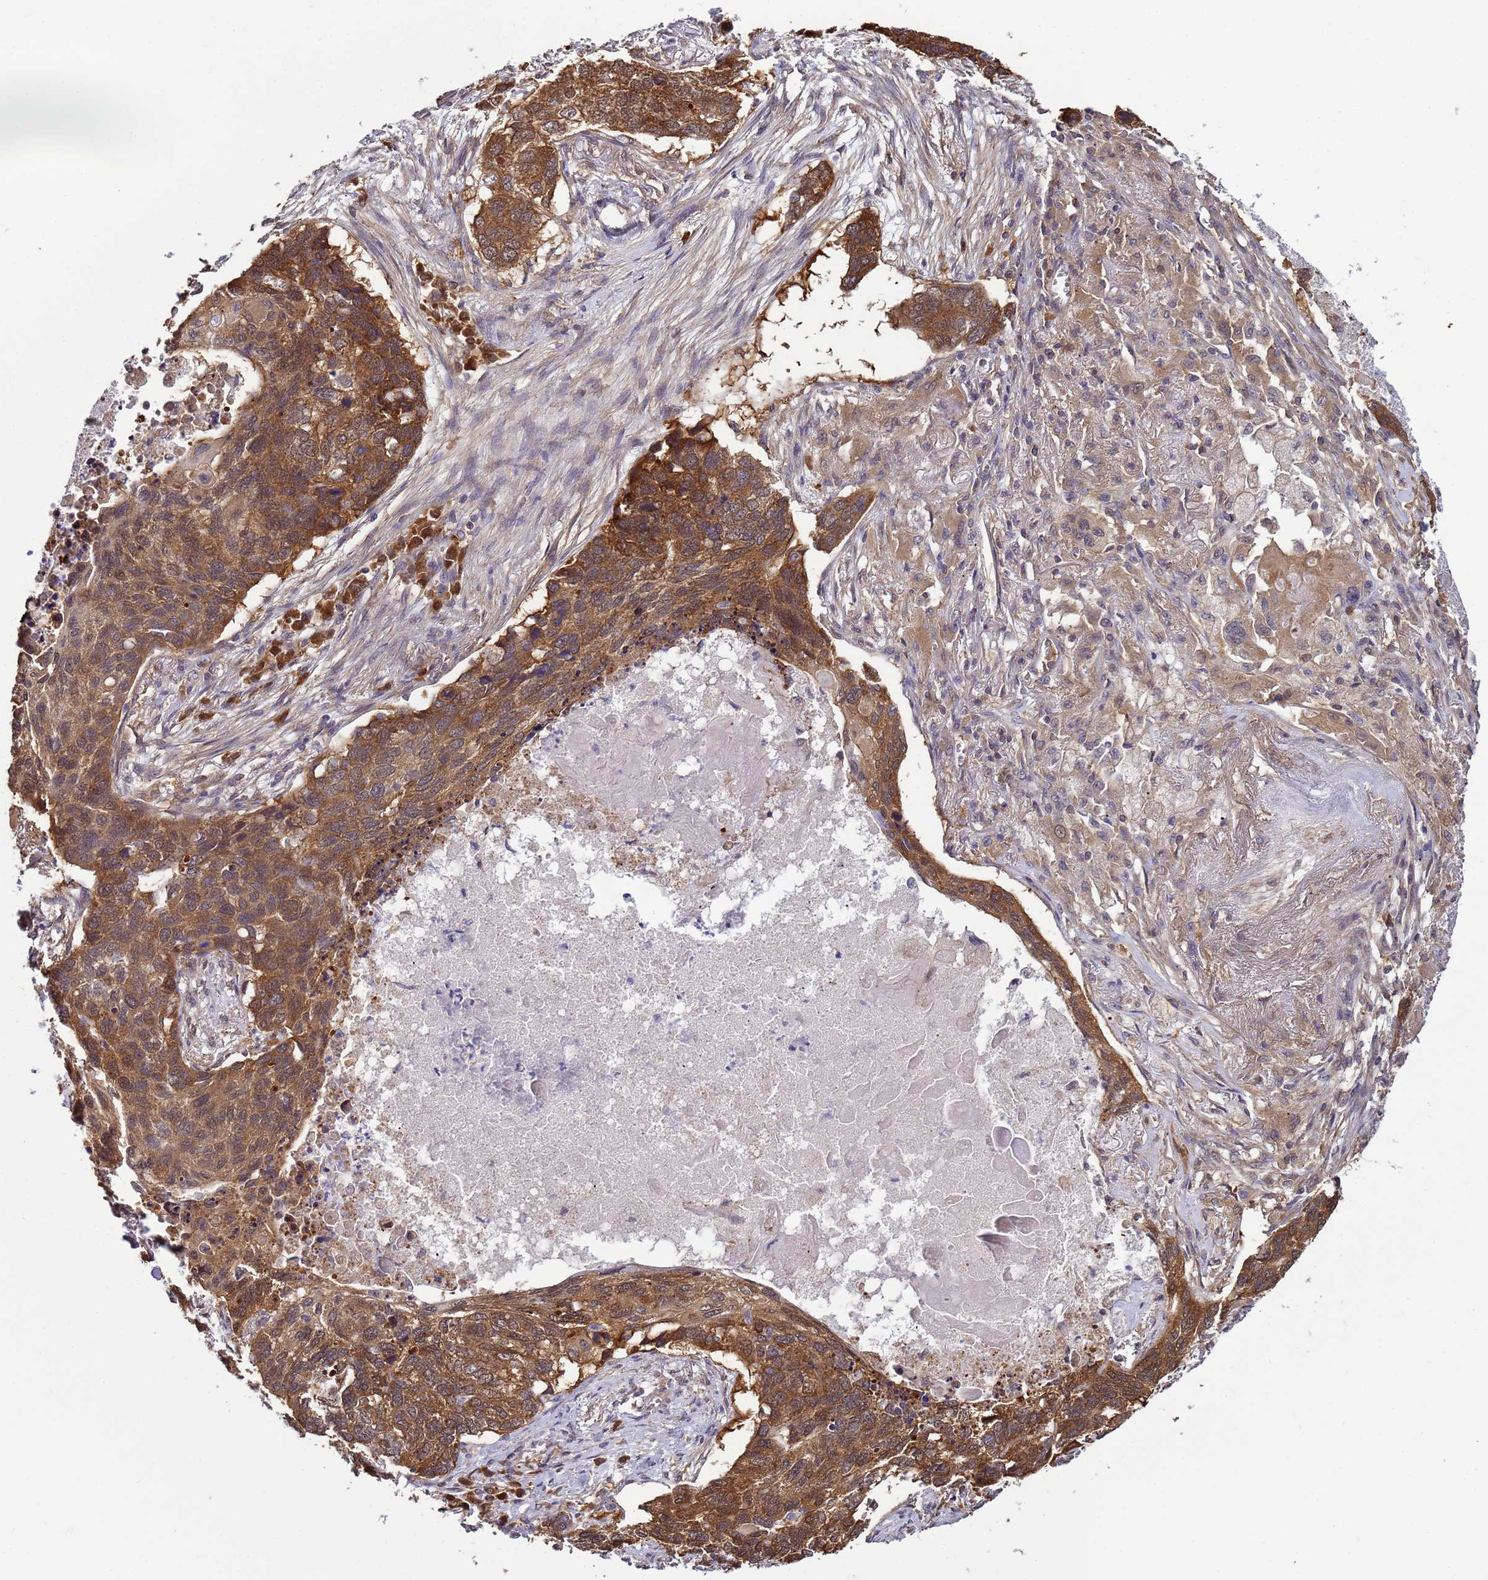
{"staining": {"intensity": "moderate", "quantity": ">75%", "location": "cytoplasmic/membranous"}, "tissue": "lung cancer", "cell_type": "Tumor cells", "image_type": "cancer", "snomed": [{"axis": "morphology", "description": "Squamous cell carcinoma, NOS"}, {"axis": "topography", "description": "Lung"}], "caption": "Immunohistochemical staining of lung squamous cell carcinoma reveals medium levels of moderate cytoplasmic/membranous protein expression in approximately >75% of tumor cells.", "gene": "NAXE", "patient": {"sex": "female", "age": 63}}